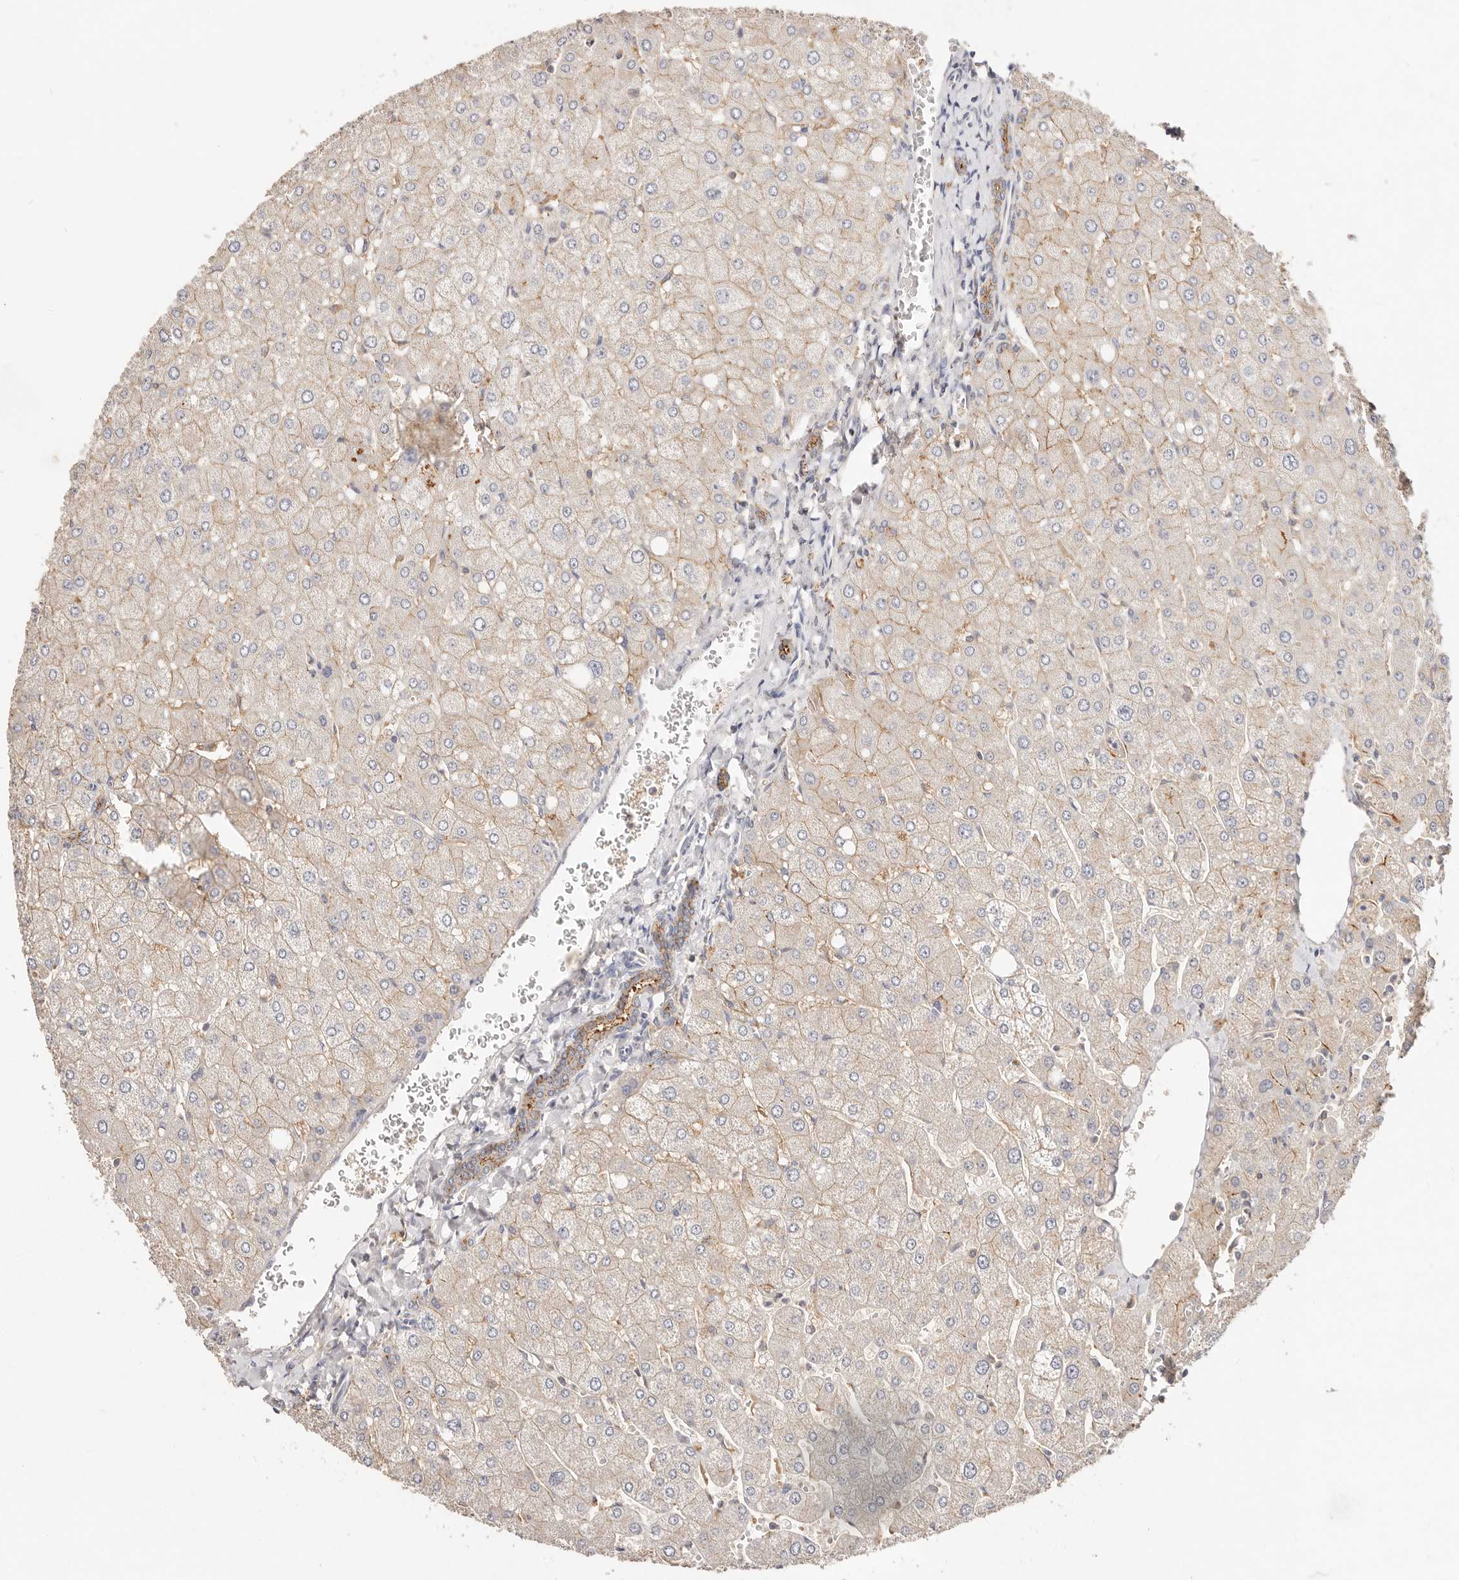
{"staining": {"intensity": "moderate", "quantity": "<25%", "location": "cytoplasmic/membranous"}, "tissue": "liver", "cell_type": "Cholangiocytes", "image_type": "normal", "snomed": [{"axis": "morphology", "description": "Normal tissue, NOS"}, {"axis": "topography", "description": "Liver"}], "caption": "Immunohistochemistry of normal human liver shows low levels of moderate cytoplasmic/membranous positivity in about <25% of cholangiocytes. (DAB IHC, brown staining for protein, blue staining for nuclei).", "gene": "CXADR", "patient": {"sex": "male", "age": 55}}